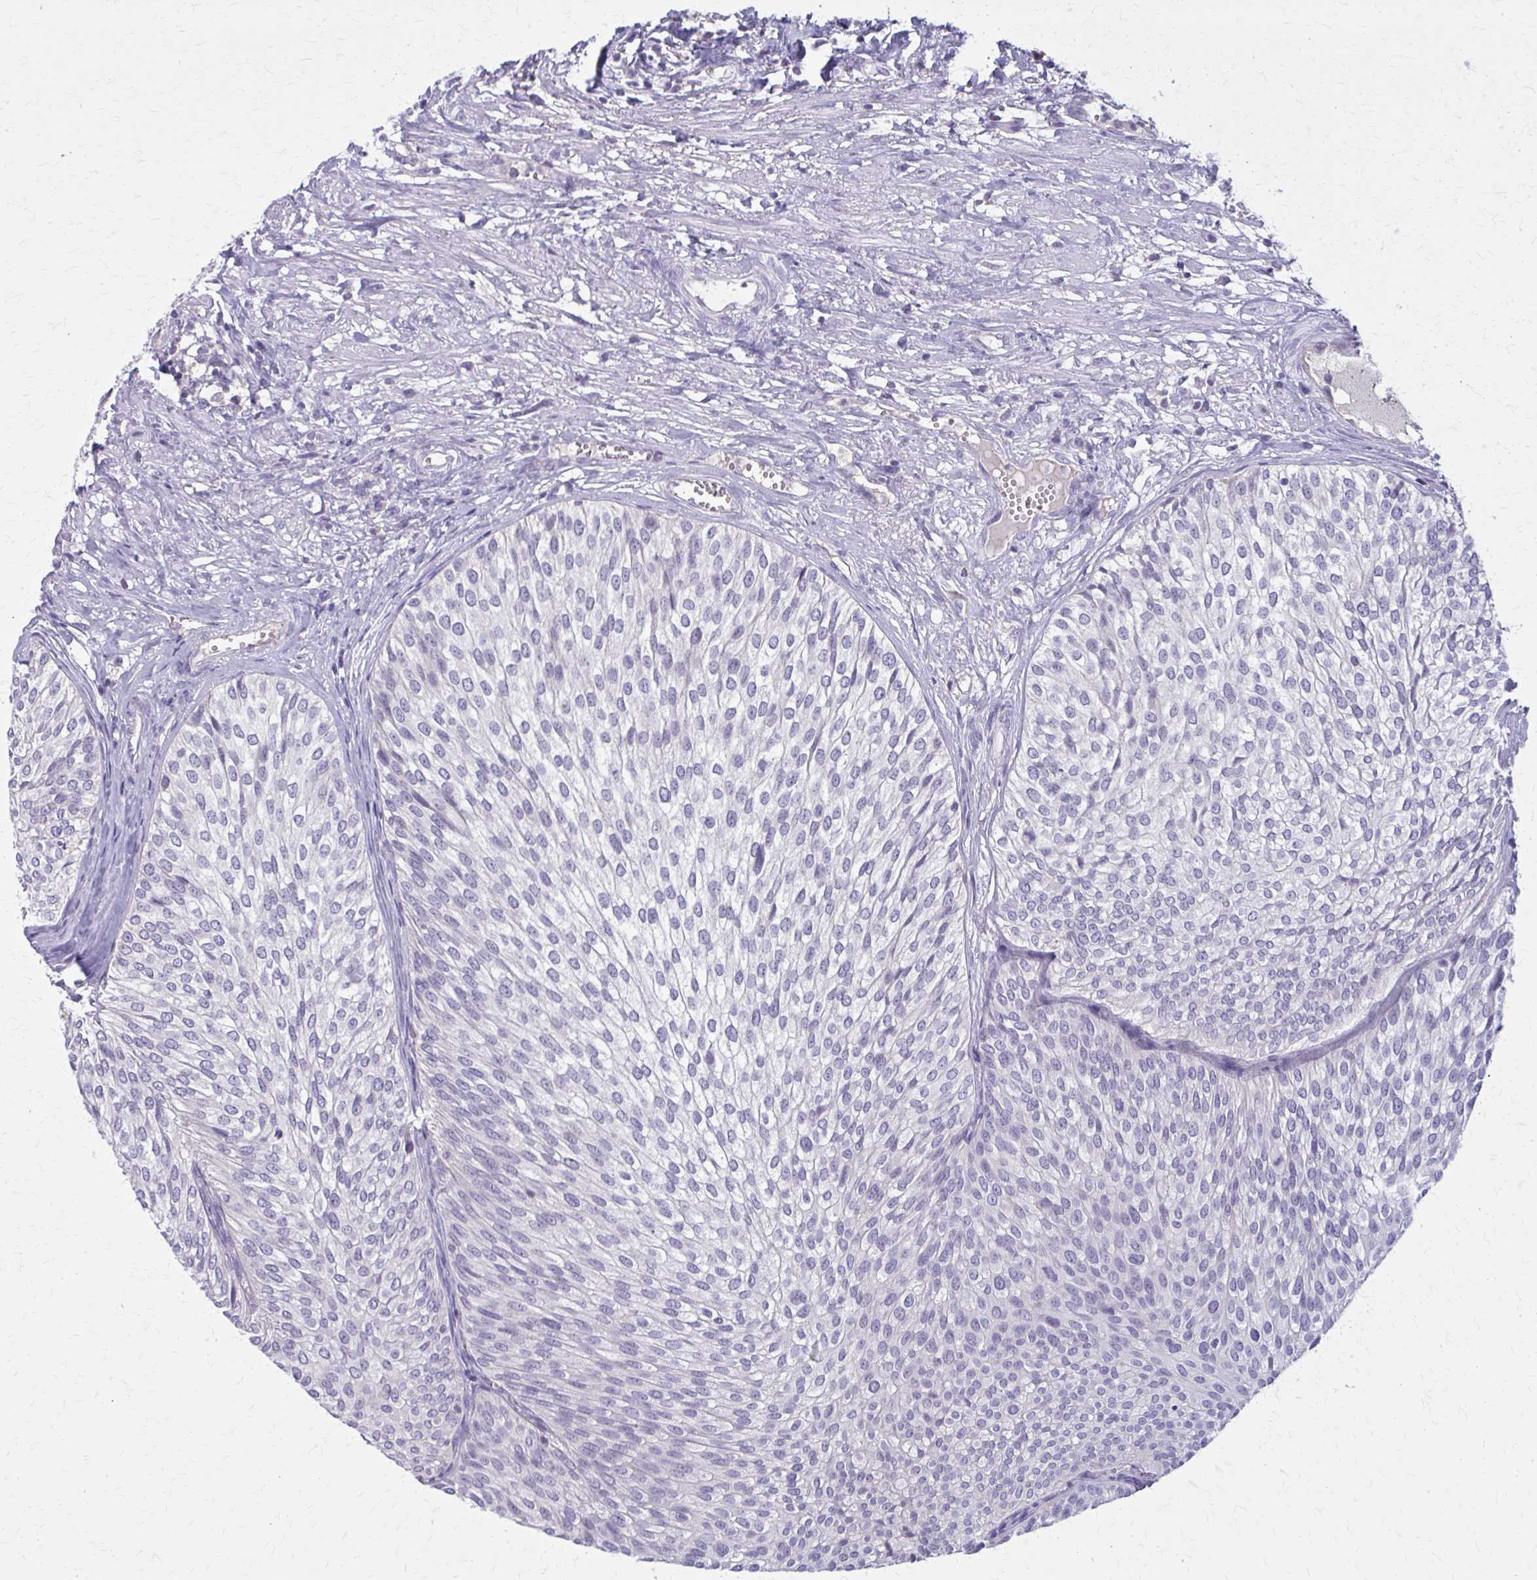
{"staining": {"intensity": "negative", "quantity": "none", "location": "none"}, "tissue": "urothelial cancer", "cell_type": "Tumor cells", "image_type": "cancer", "snomed": [{"axis": "morphology", "description": "Urothelial carcinoma, Low grade"}, {"axis": "topography", "description": "Urinary bladder"}], "caption": "DAB (3,3'-diaminobenzidine) immunohistochemical staining of urothelial cancer reveals no significant positivity in tumor cells.", "gene": "OR4A47", "patient": {"sex": "male", "age": 91}}